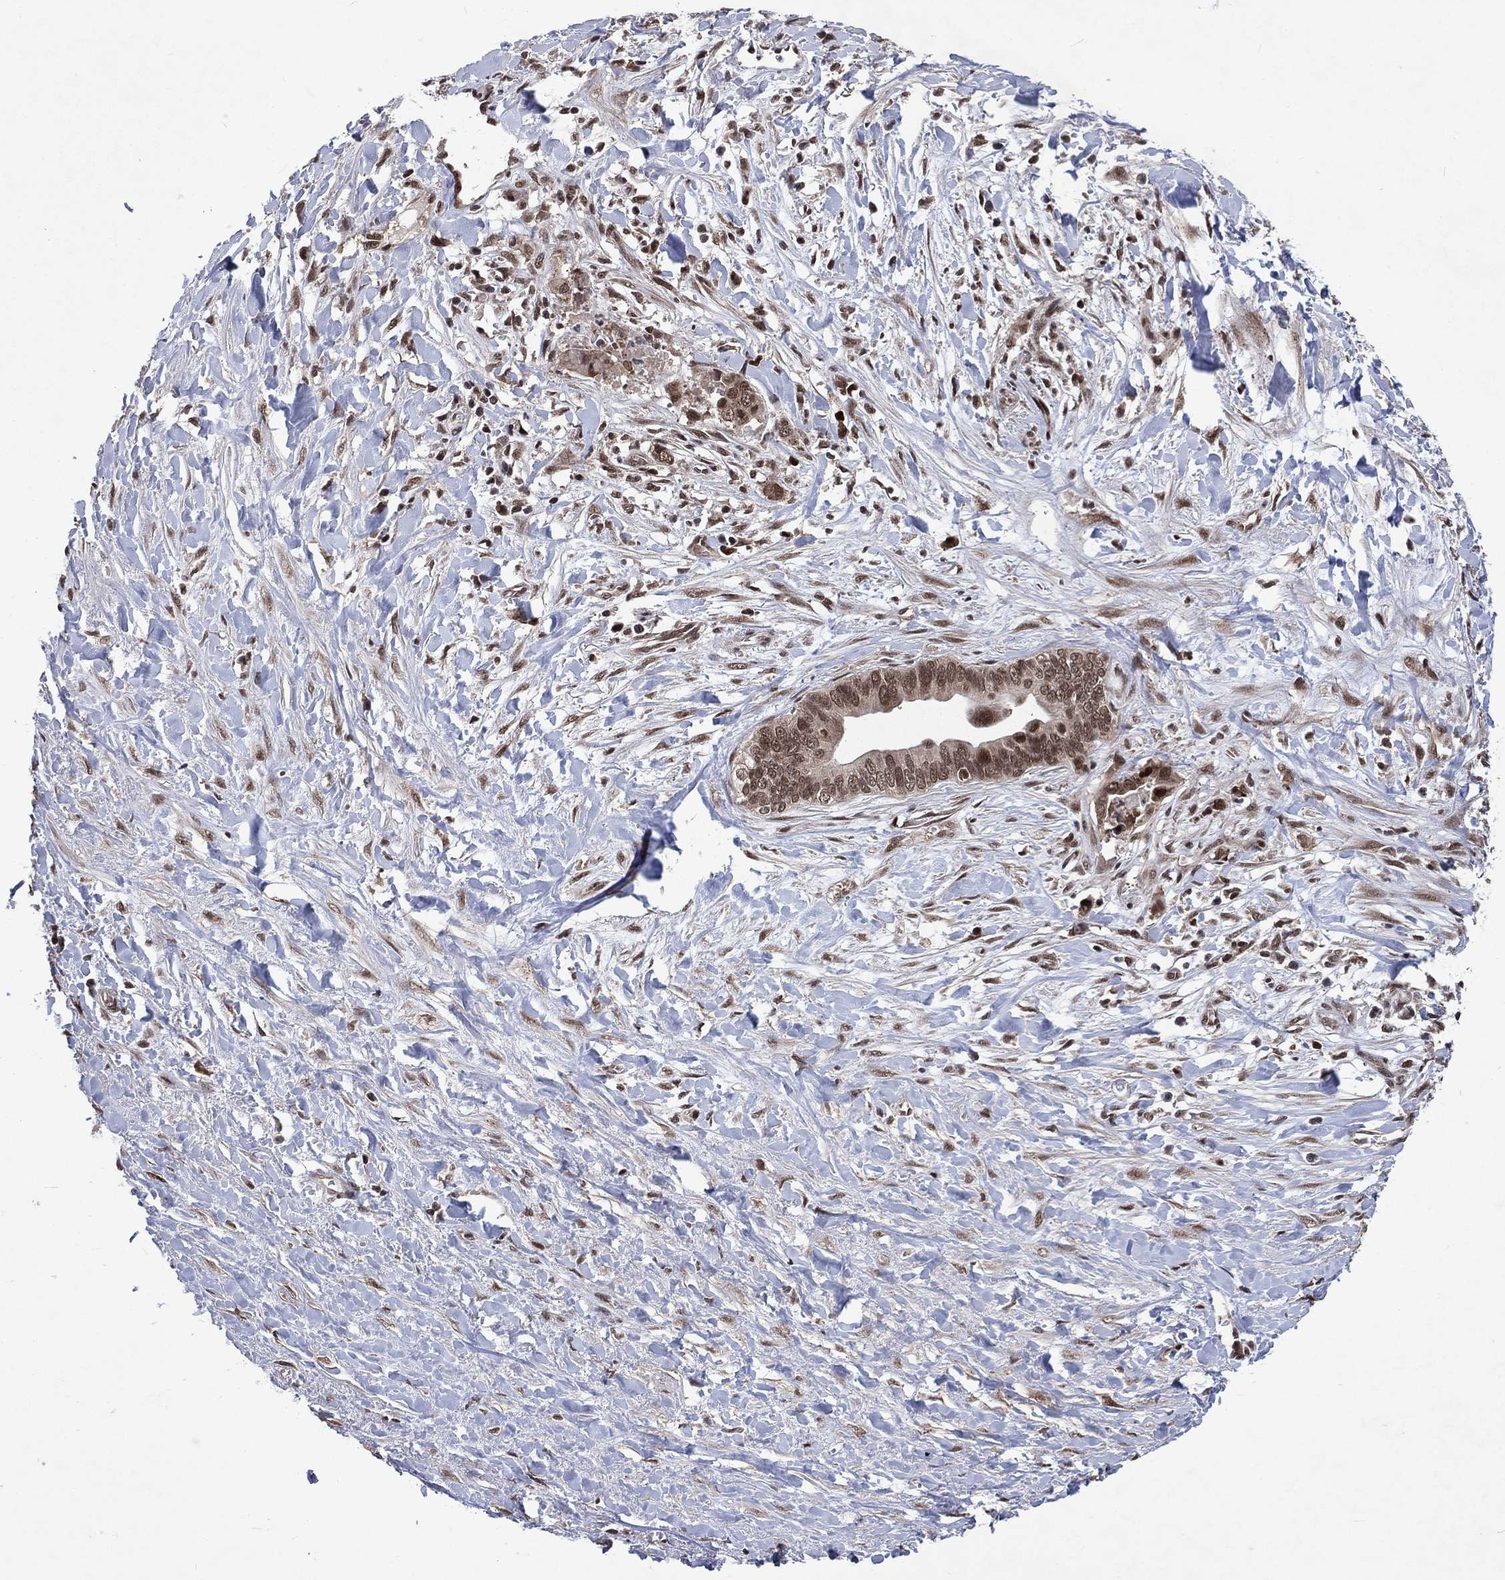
{"staining": {"intensity": "strong", "quantity": "25%-75%", "location": "nuclear"}, "tissue": "liver cancer", "cell_type": "Tumor cells", "image_type": "cancer", "snomed": [{"axis": "morphology", "description": "Cholangiocarcinoma"}, {"axis": "topography", "description": "Liver"}], "caption": "Liver cancer (cholangiocarcinoma) stained with immunohistochemistry demonstrates strong nuclear expression in about 25%-75% of tumor cells.", "gene": "DMAP1", "patient": {"sex": "female", "age": 79}}